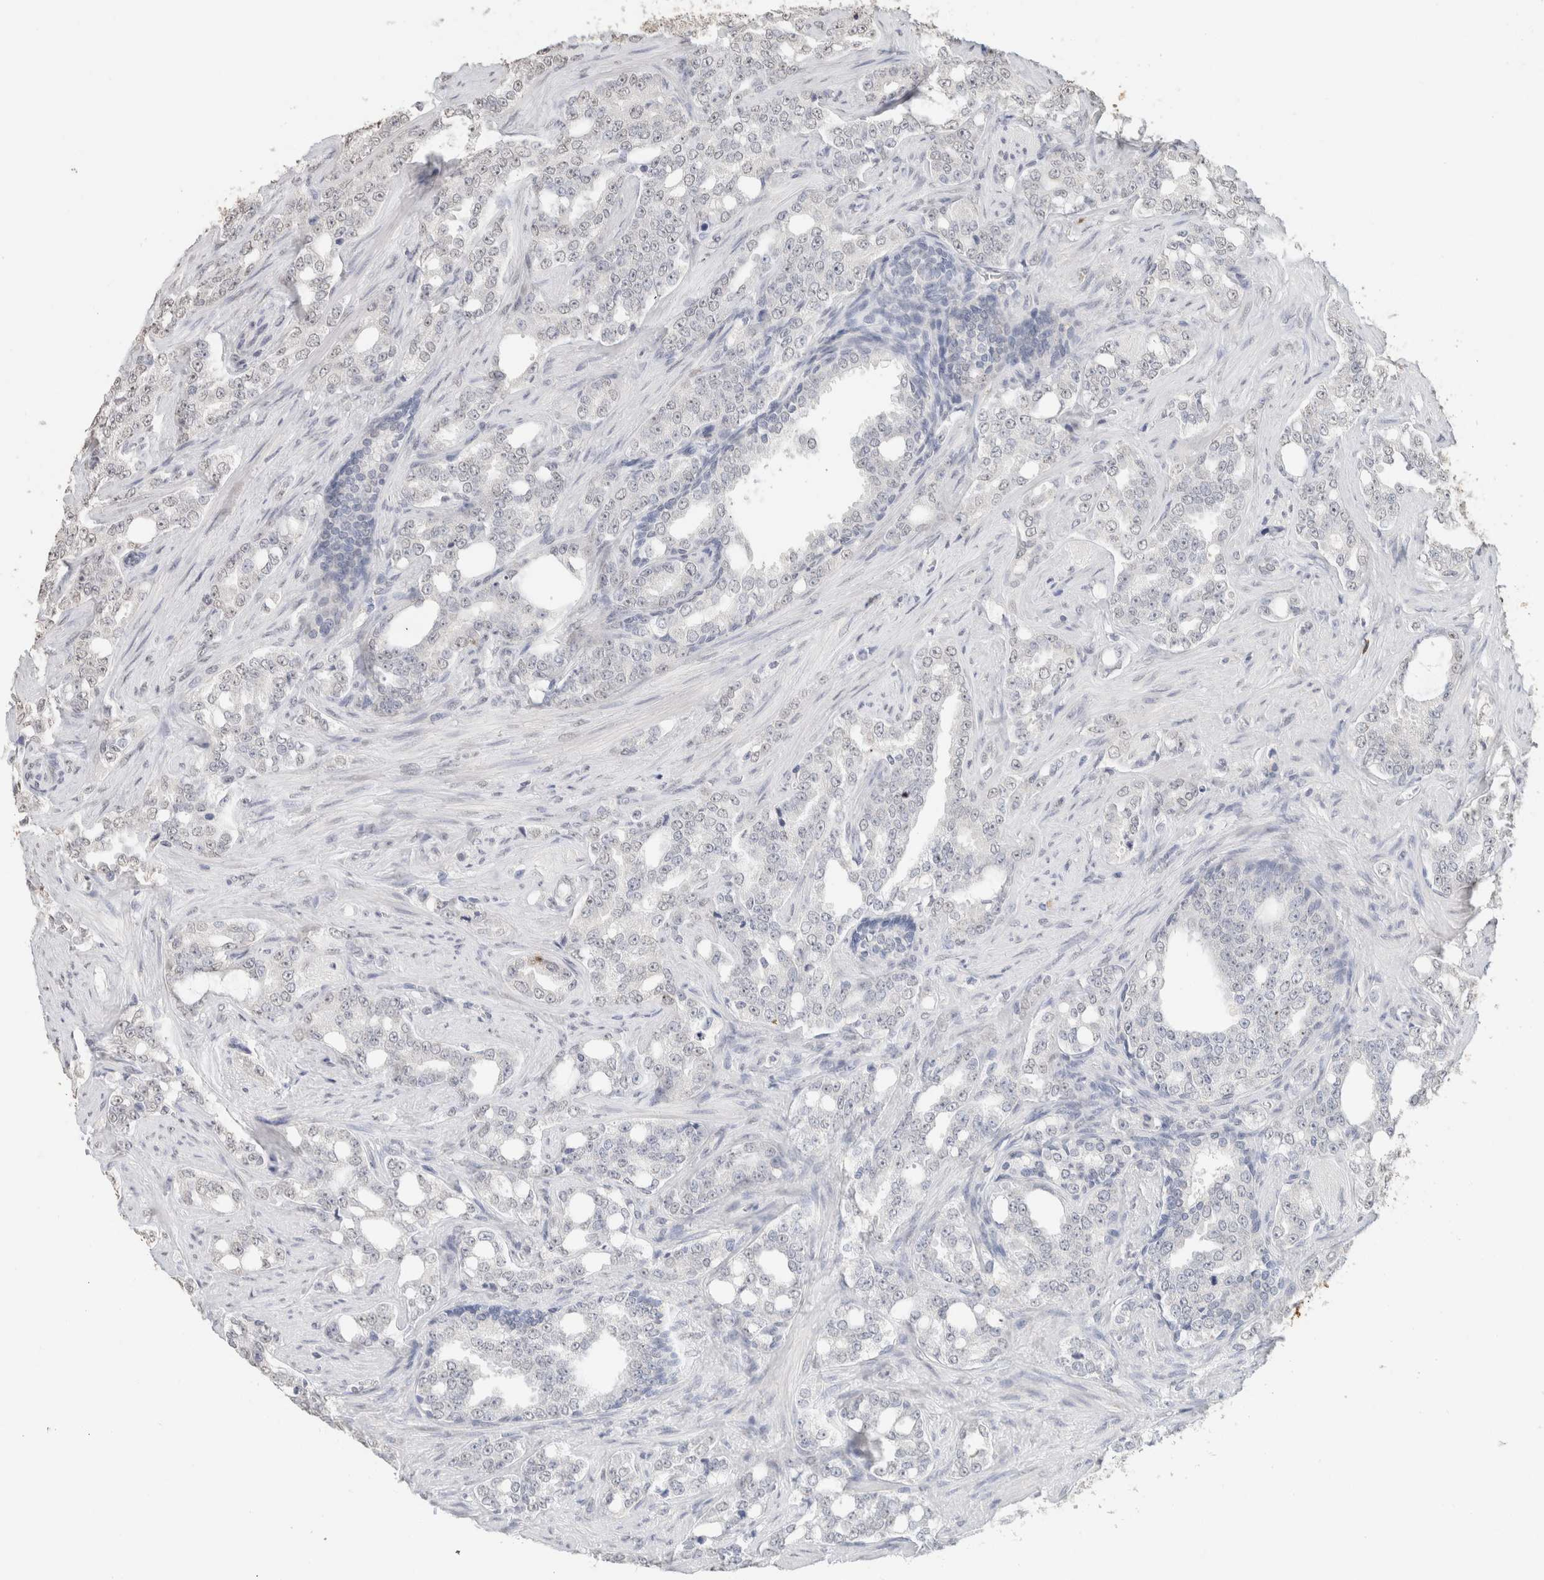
{"staining": {"intensity": "negative", "quantity": "none", "location": "none"}, "tissue": "prostate cancer", "cell_type": "Tumor cells", "image_type": "cancer", "snomed": [{"axis": "morphology", "description": "Adenocarcinoma, High grade"}, {"axis": "topography", "description": "Prostate"}], "caption": "An image of human prostate high-grade adenocarcinoma is negative for staining in tumor cells.", "gene": "CD80", "patient": {"sex": "male", "age": 64}}